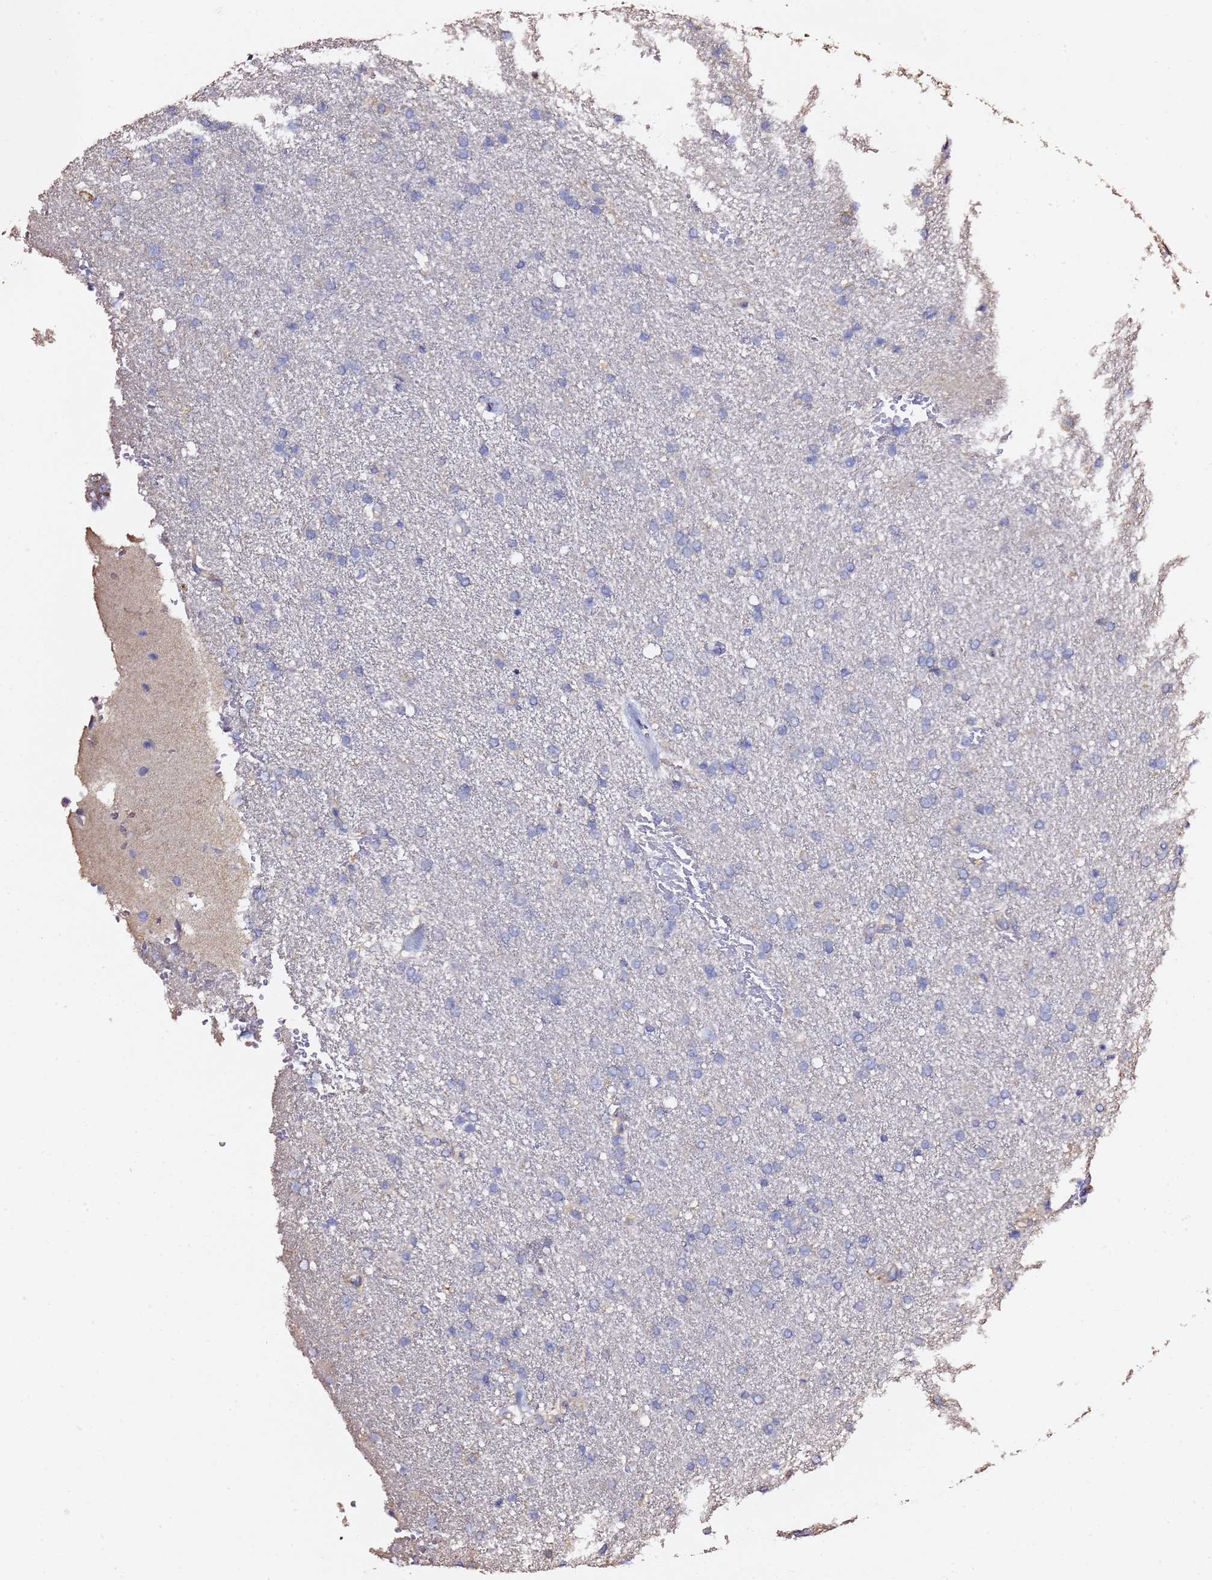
{"staining": {"intensity": "negative", "quantity": "none", "location": "none"}, "tissue": "glioma", "cell_type": "Tumor cells", "image_type": "cancer", "snomed": [{"axis": "morphology", "description": "Glioma, malignant, High grade"}, {"axis": "topography", "description": "Brain"}], "caption": "Immunohistochemistry image of malignant glioma (high-grade) stained for a protein (brown), which reveals no staining in tumor cells.", "gene": "ZFP36L2", "patient": {"sex": "male", "age": 72}}